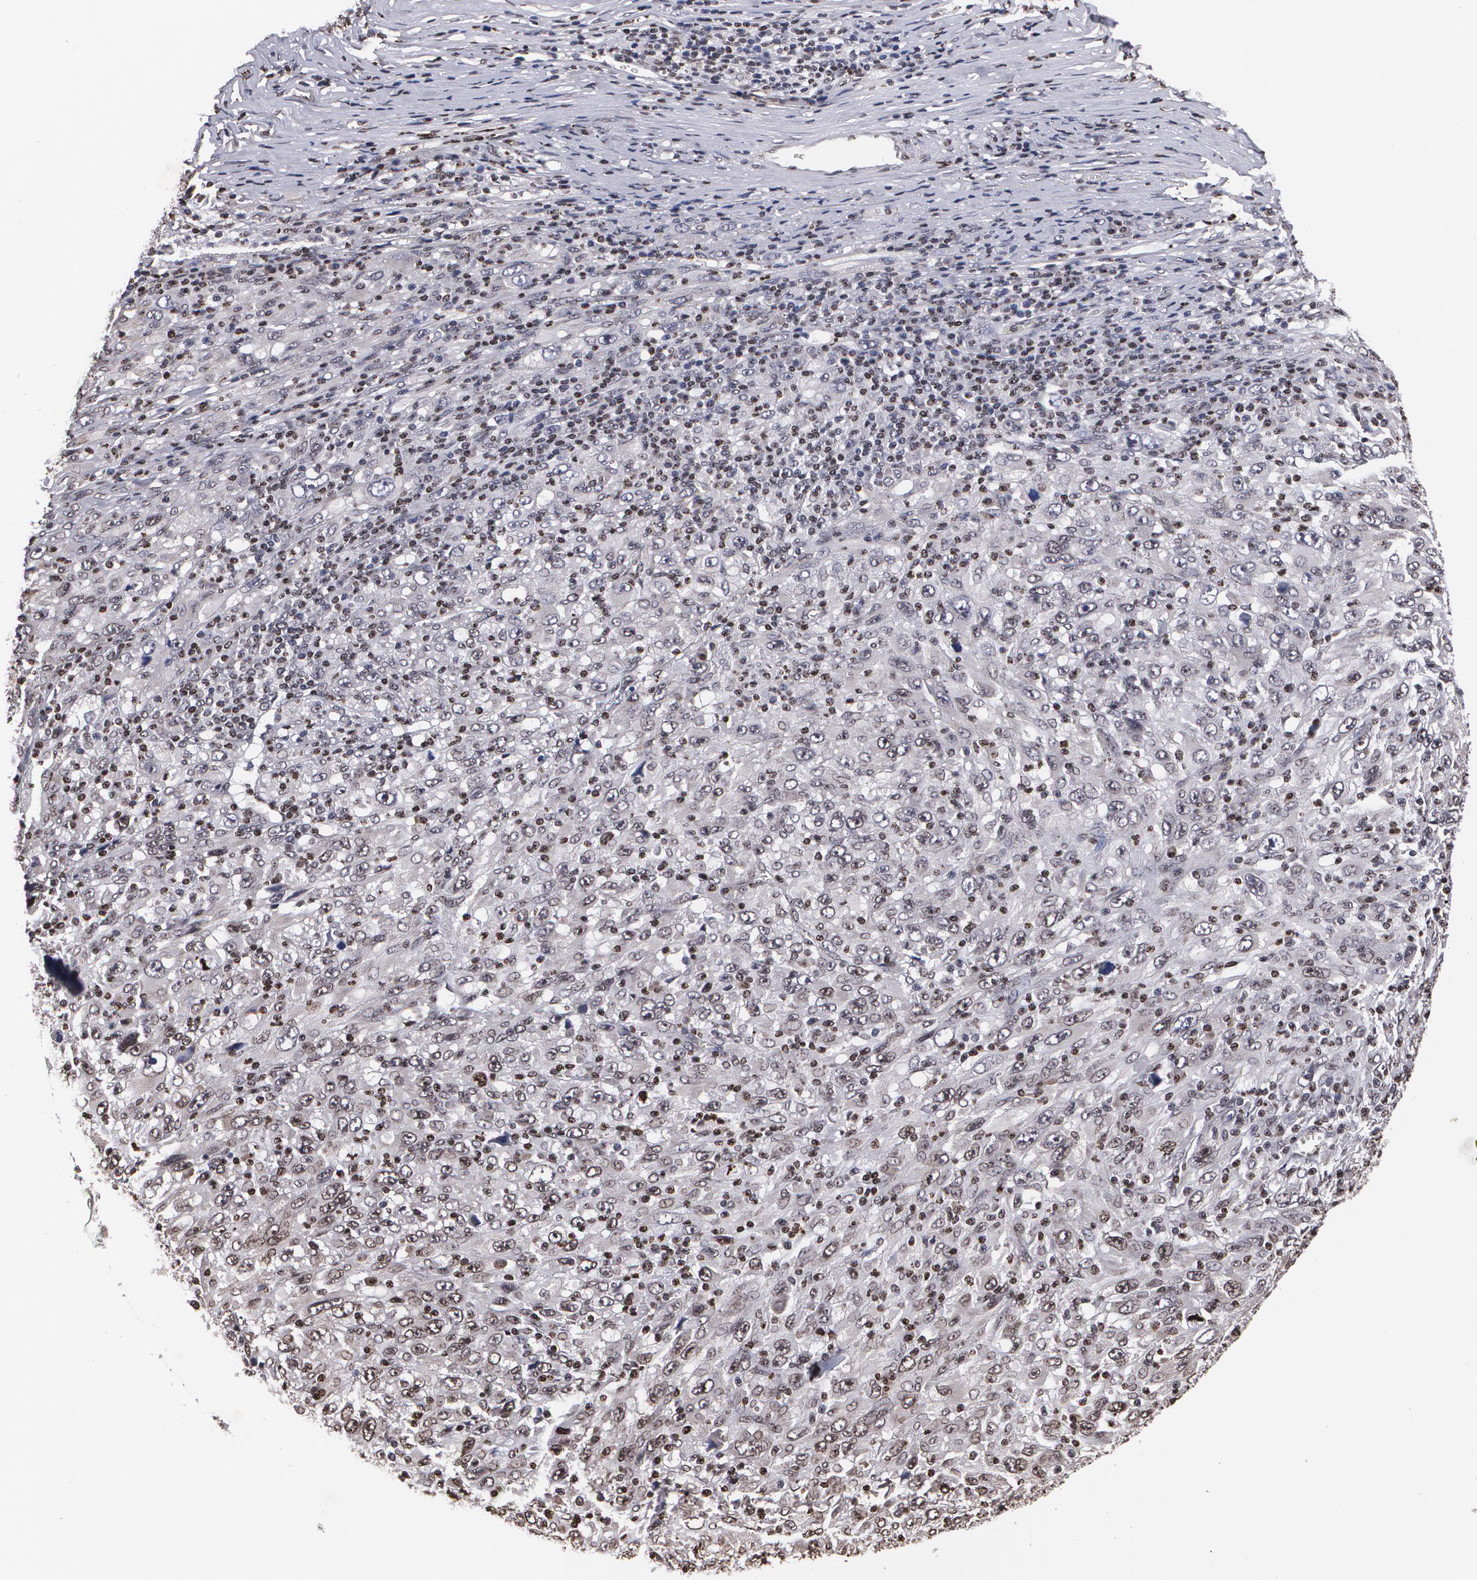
{"staining": {"intensity": "negative", "quantity": "none", "location": "none"}, "tissue": "melanoma", "cell_type": "Tumor cells", "image_type": "cancer", "snomed": [{"axis": "morphology", "description": "Malignant melanoma, Metastatic site"}, {"axis": "topography", "description": "Skin"}], "caption": "Tumor cells show no significant positivity in malignant melanoma (metastatic site).", "gene": "MVP", "patient": {"sex": "female", "age": 56}}